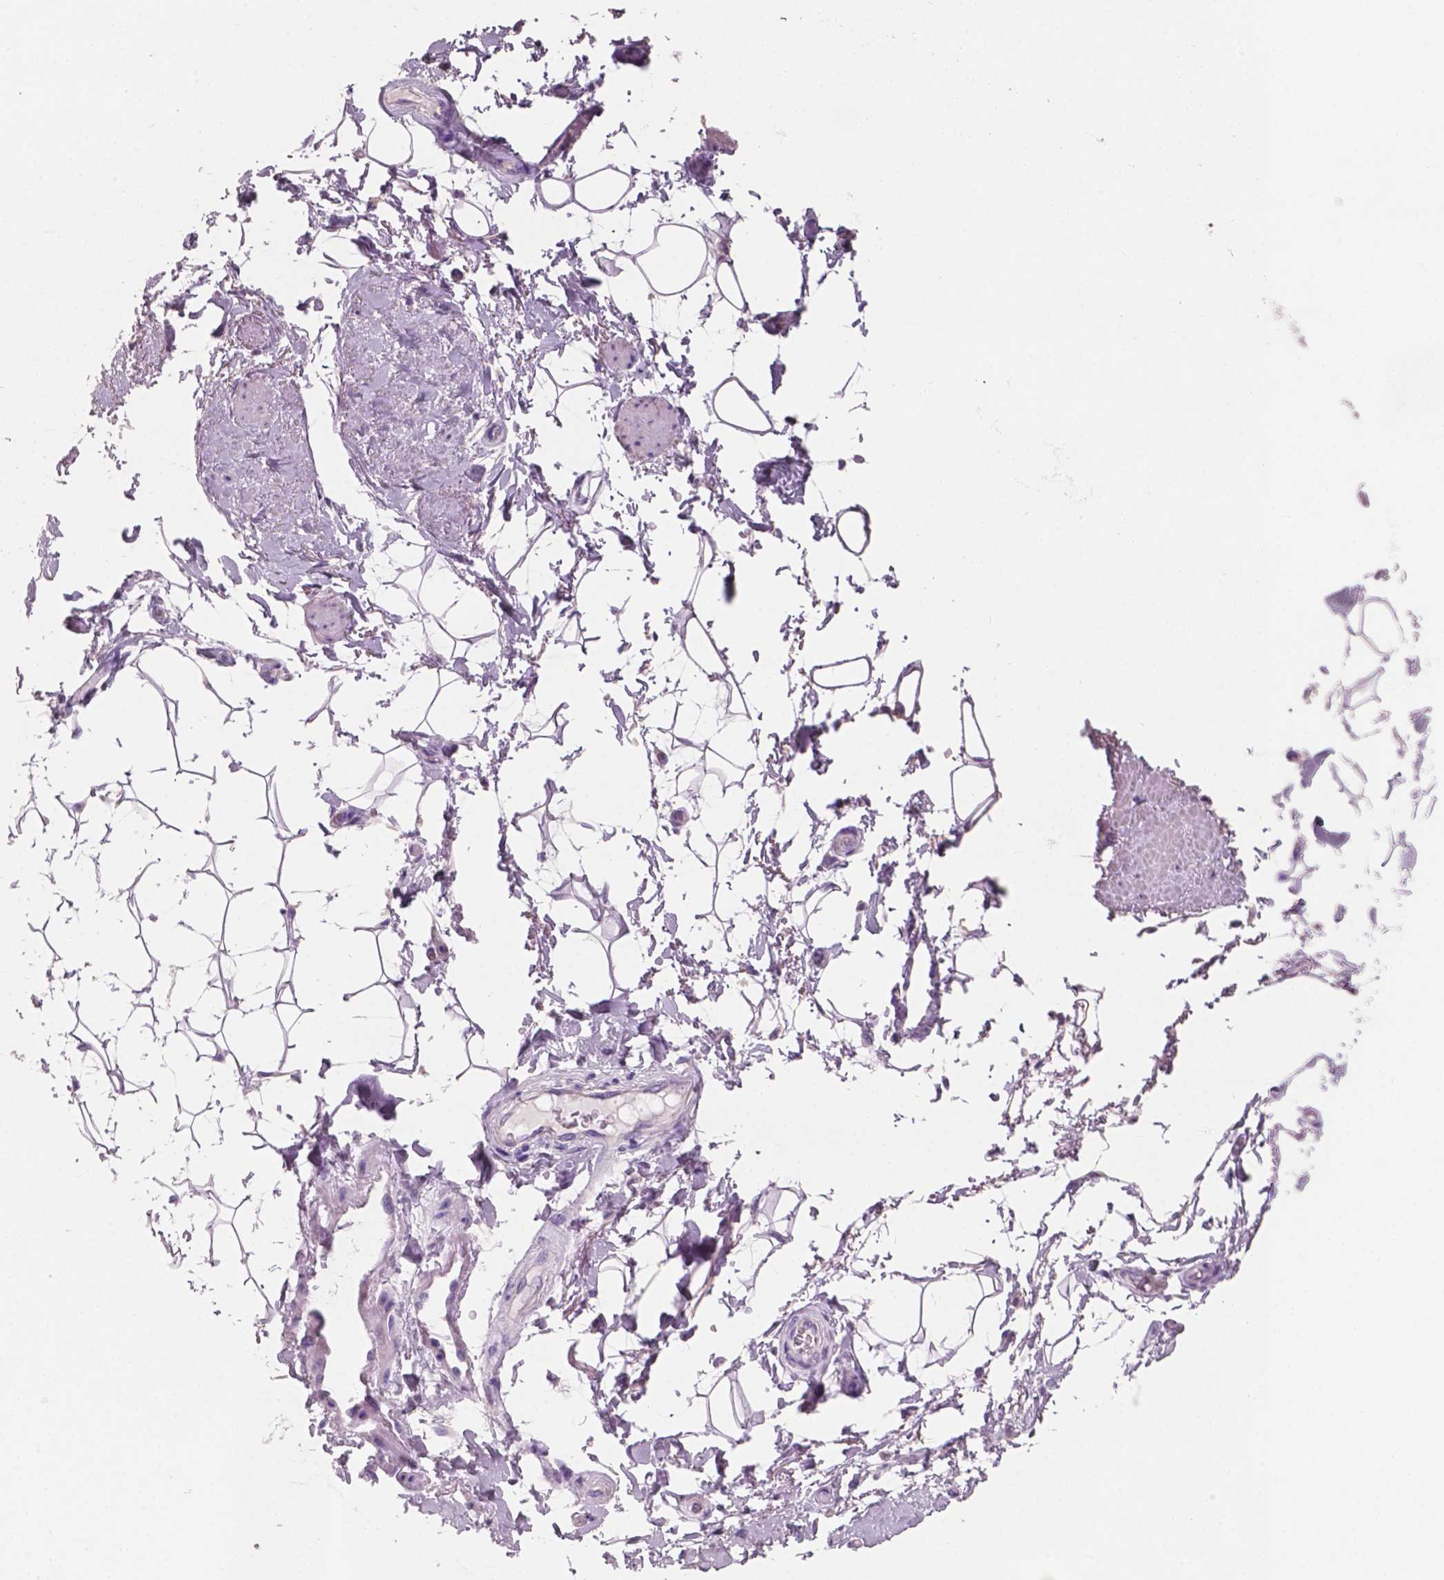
{"staining": {"intensity": "negative", "quantity": "none", "location": "none"}, "tissue": "adipose tissue", "cell_type": "Adipocytes", "image_type": "normal", "snomed": [{"axis": "morphology", "description": "Normal tissue, NOS"}, {"axis": "topography", "description": "Anal"}, {"axis": "topography", "description": "Peripheral nerve tissue"}], "caption": "Adipose tissue was stained to show a protein in brown. There is no significant positivity in adipocytes.", "gene": "SBSN", "patient": {"sex": "male", "age": 51}}